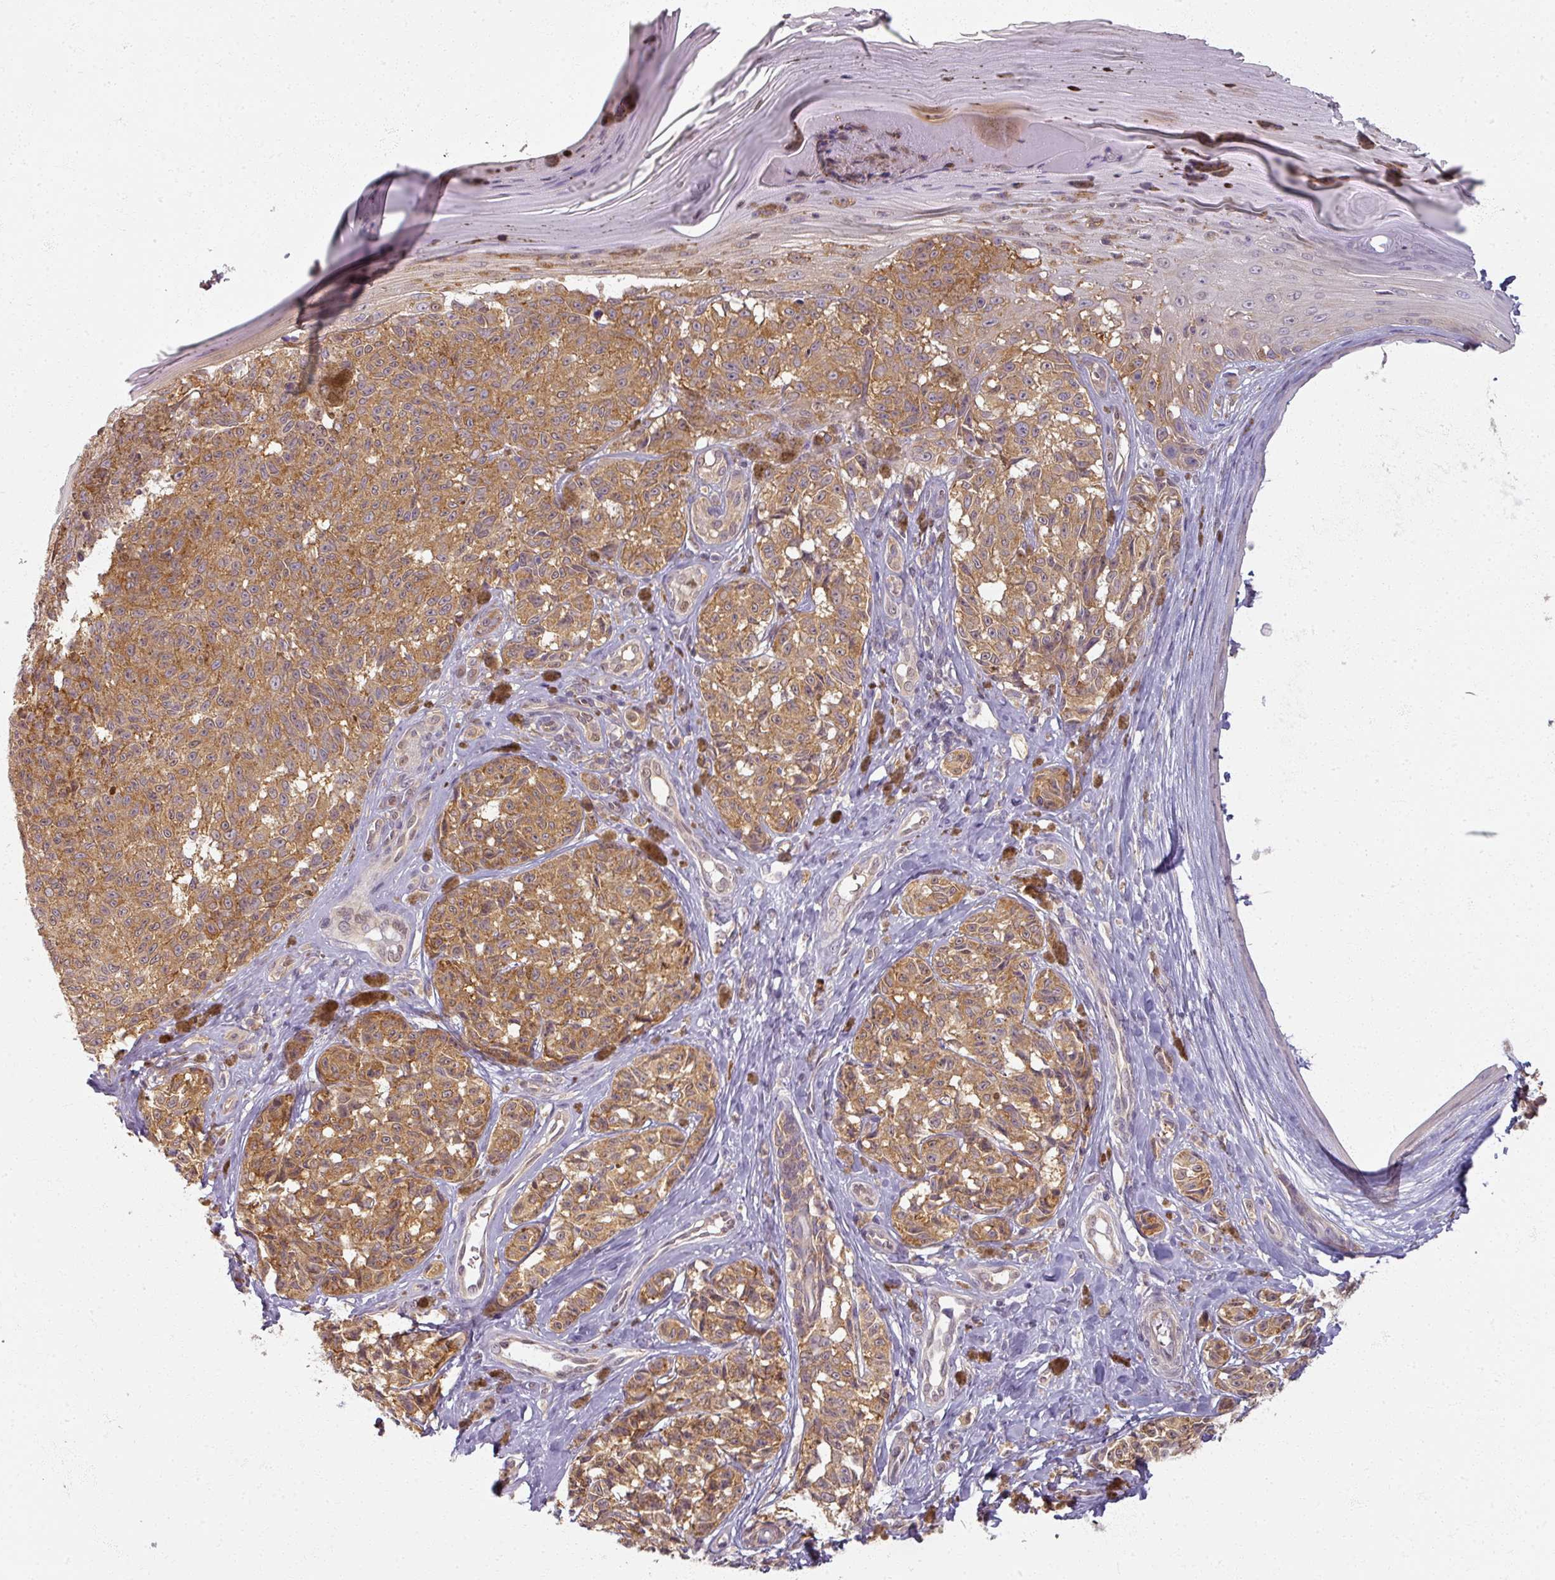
{"staining": {"intensity": "moderate", "quantity": ">75%", "location": "cytoplasmic/membranous"}, "tissue": "melanoma", "cell_type": "Tumor cells", "image_type": "cancer", "snomed": [{"axis": "morphology", "description": "Malignant melanoma, NOS"}, {"axis": "topography", "description": "Skin"}], "caption": "Immunohistochemical staining of human melanoma exhibits medium levels of moderate cytoplasmic/membranous protein staining in about >75% of tumor cells.", "gene": "AGPAT4", "patient": {"sex": "female", "age": 65}}